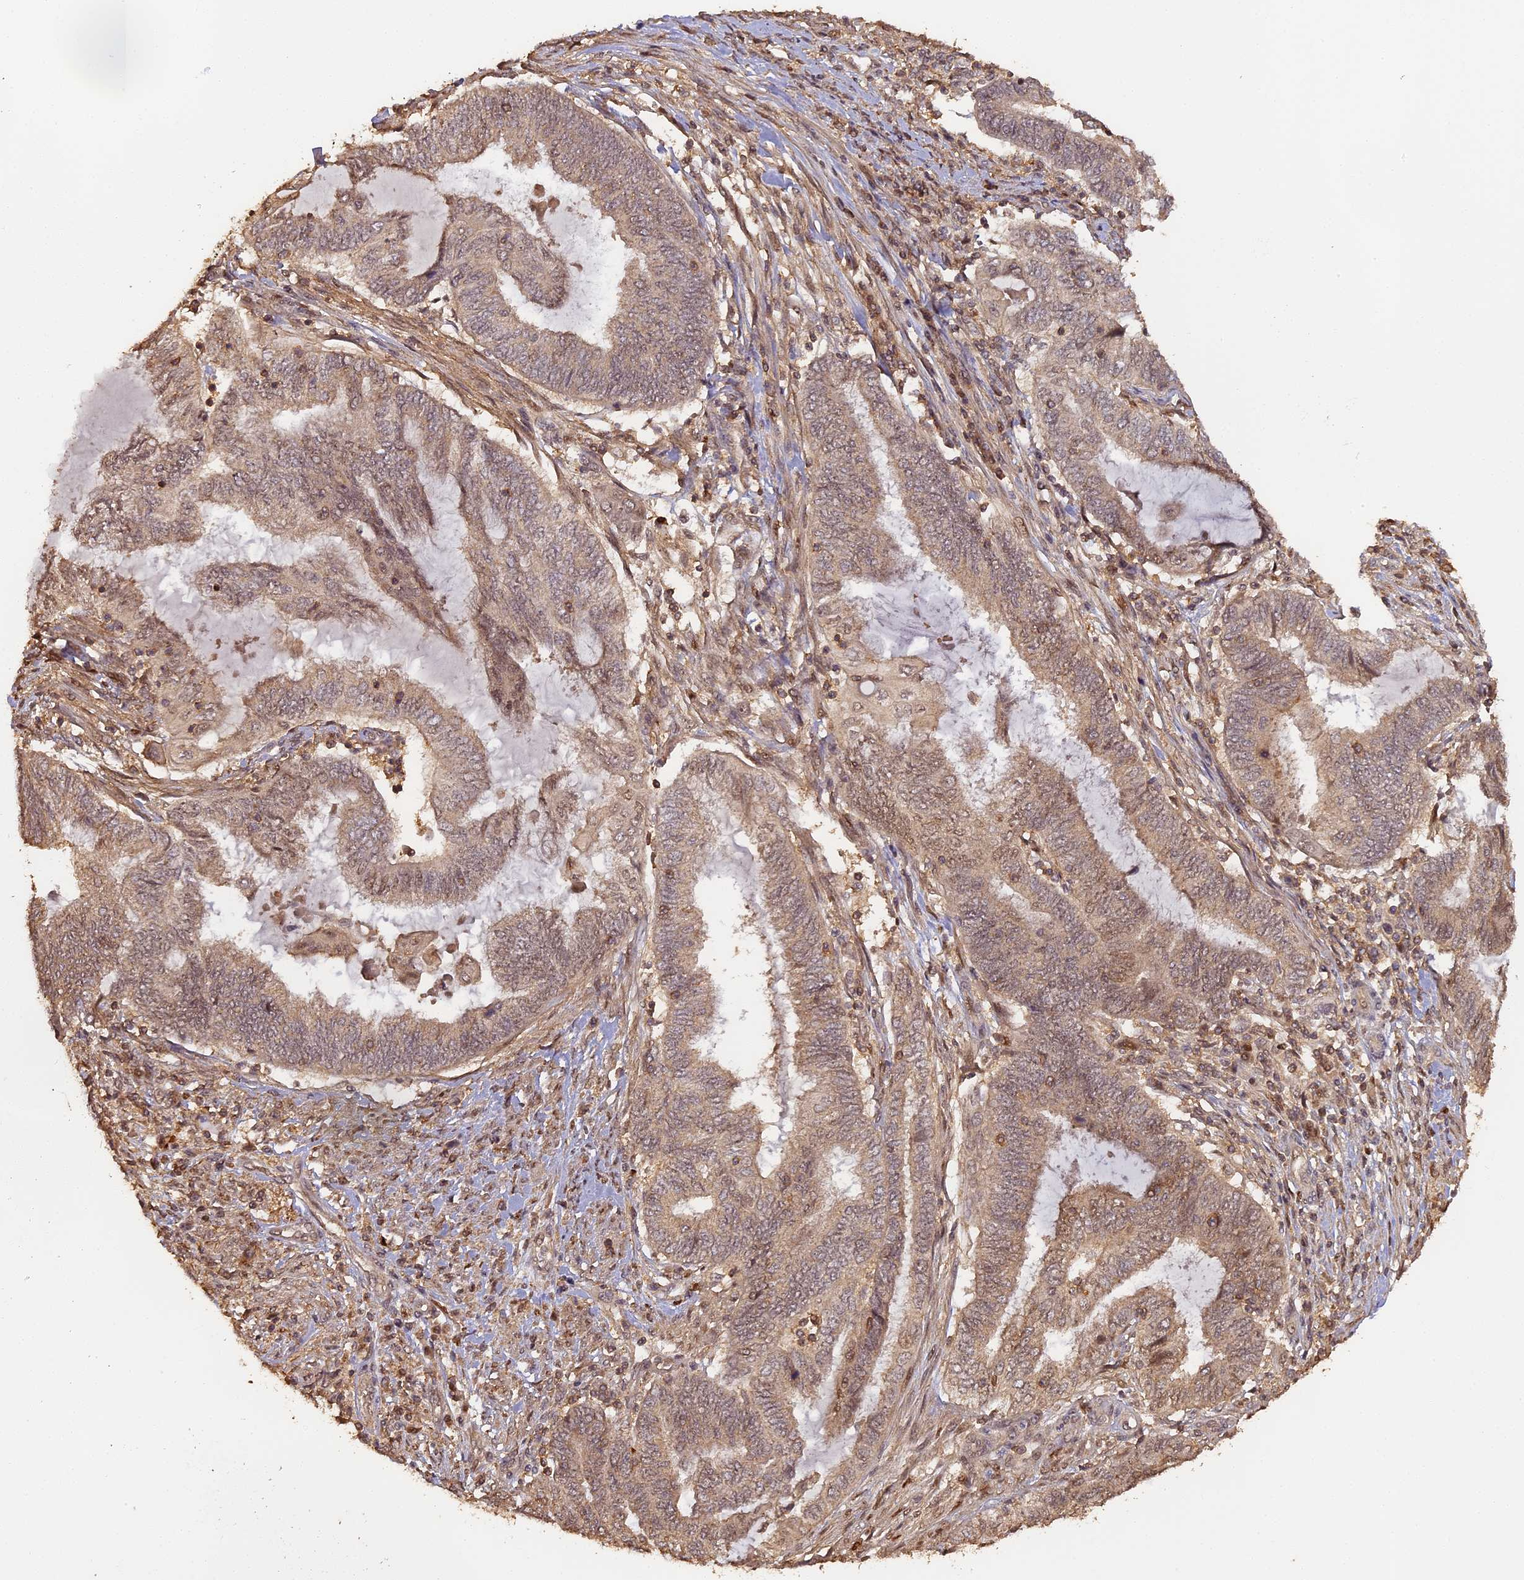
{"staining": {"intensity": "weak", "quantity": ">75%", "location": "cytoplasmic/membranous,nuclear"}, "tissue": "endometrial cancer", "cell_type": "Tumor cells", "image_type": "cancer", "snomed": [{"axis": "morphology", "description": "Adenocarcinoma, NOS"}, {"axis": "topography", "description": "Uterus"}, {"axis": "topography", "description": "Endometrium"}], "caption": "Protein analysis of endometrial cancer (adenocarcinoma) tissue shows weak cytoplasmic/membranous and nuclear positivity in about >75% of tumor cells. (brown staining indicates protein expression, while blue staining denotes nuclei).", "gene": "MYBL2", "patient": {"sex": "female", "age": 70}}